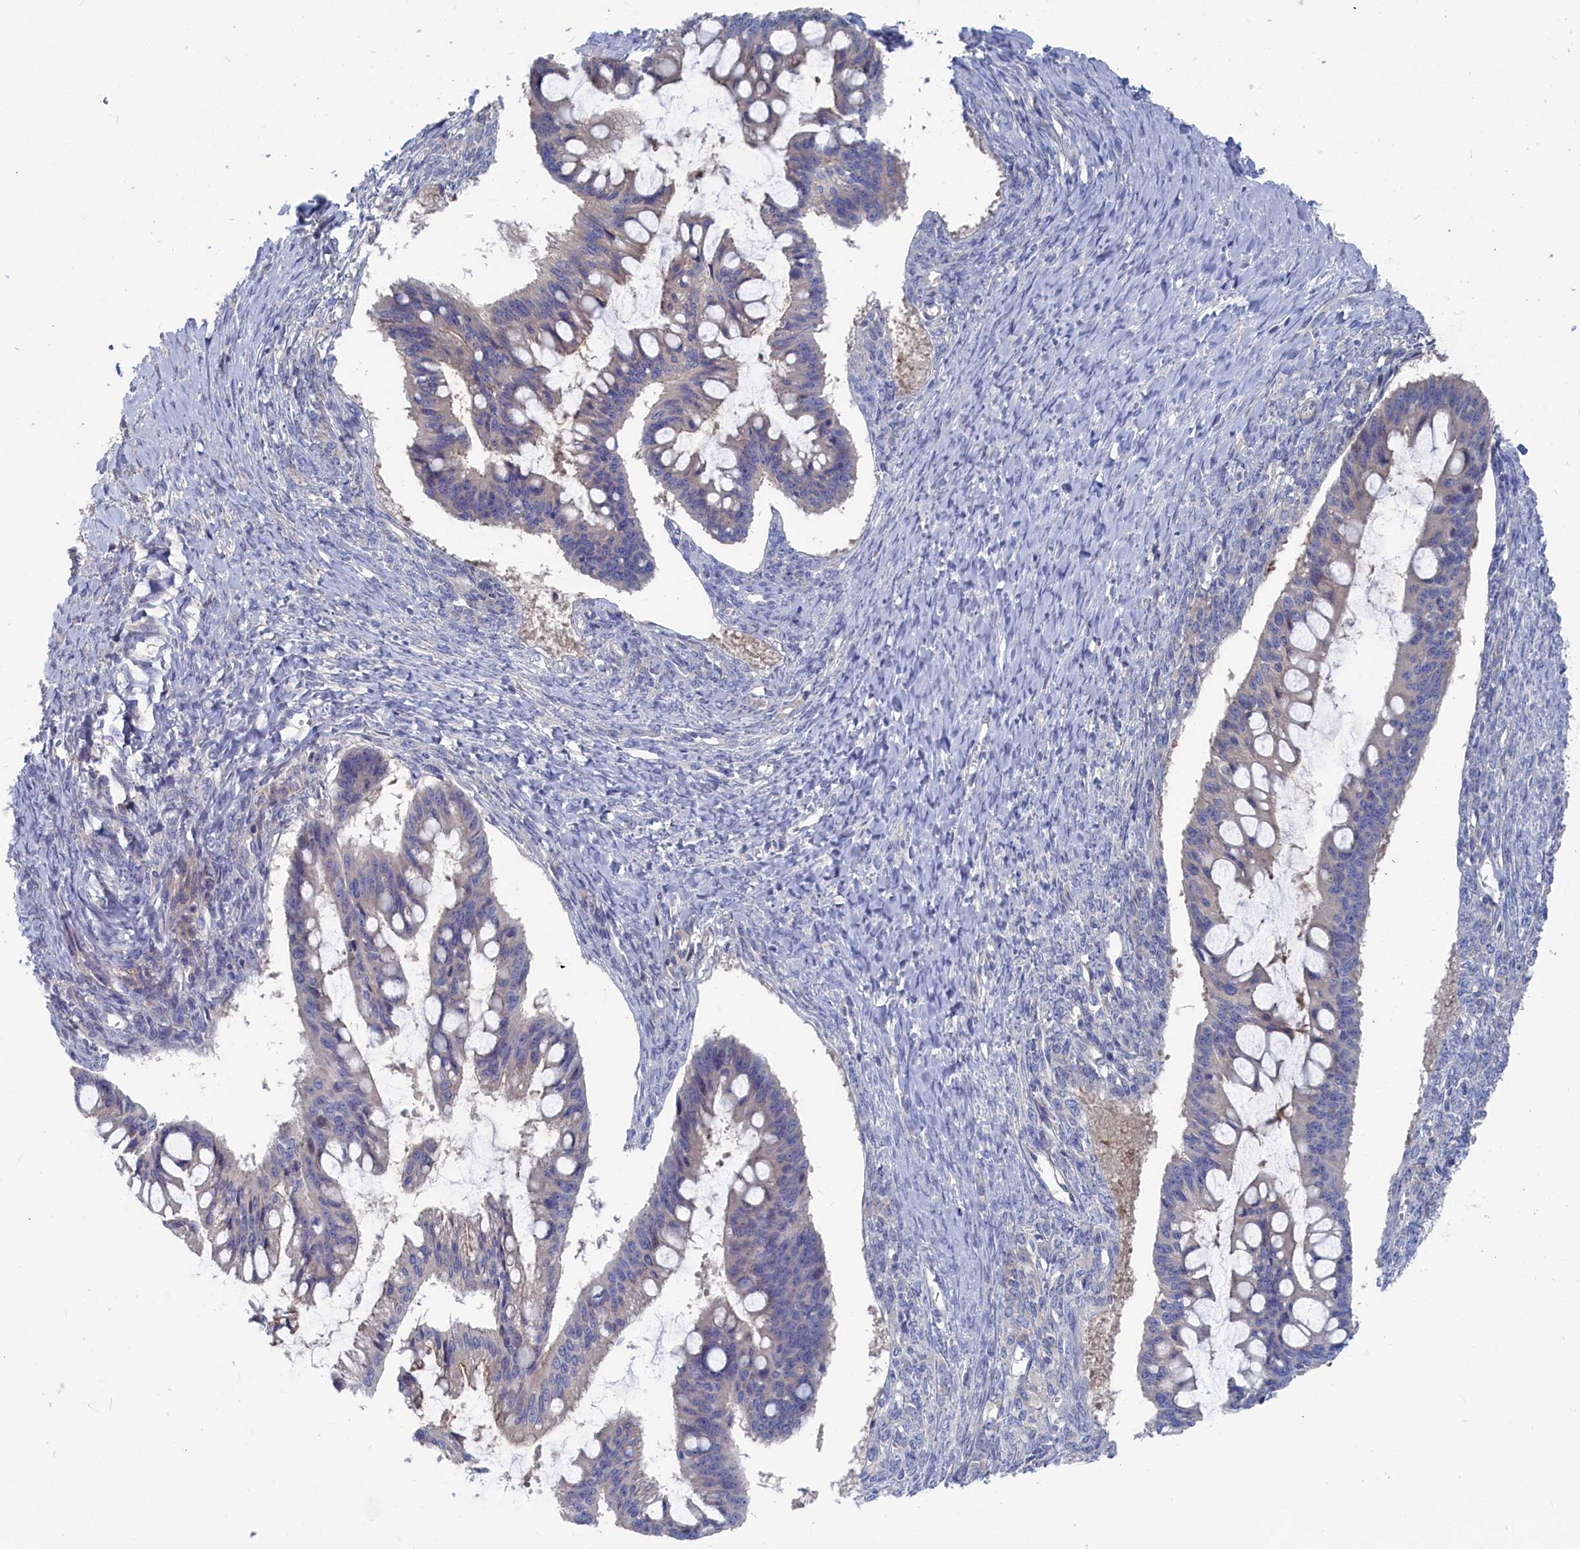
{"staining": {"intensity": "negative", "quantity": "none", "location": "none"}, "tissue": "ovarian cancer", "cell_type": "Tumor cells", "image_type": "cancer", "snomed": [{"axis": "morphology", "description": "Cystadenocarcinoma, mucinous, NOS"}, {"axis": "topography", "description": "Ovary"}], "caption": "Immunohistochemical staining of human ovarian cancer (mucinous cystadenocarcinoma) exhibits no significant expression in tumor cells.", "gene": "CEND1", "patient": {"sex": "female", "age": 73}}